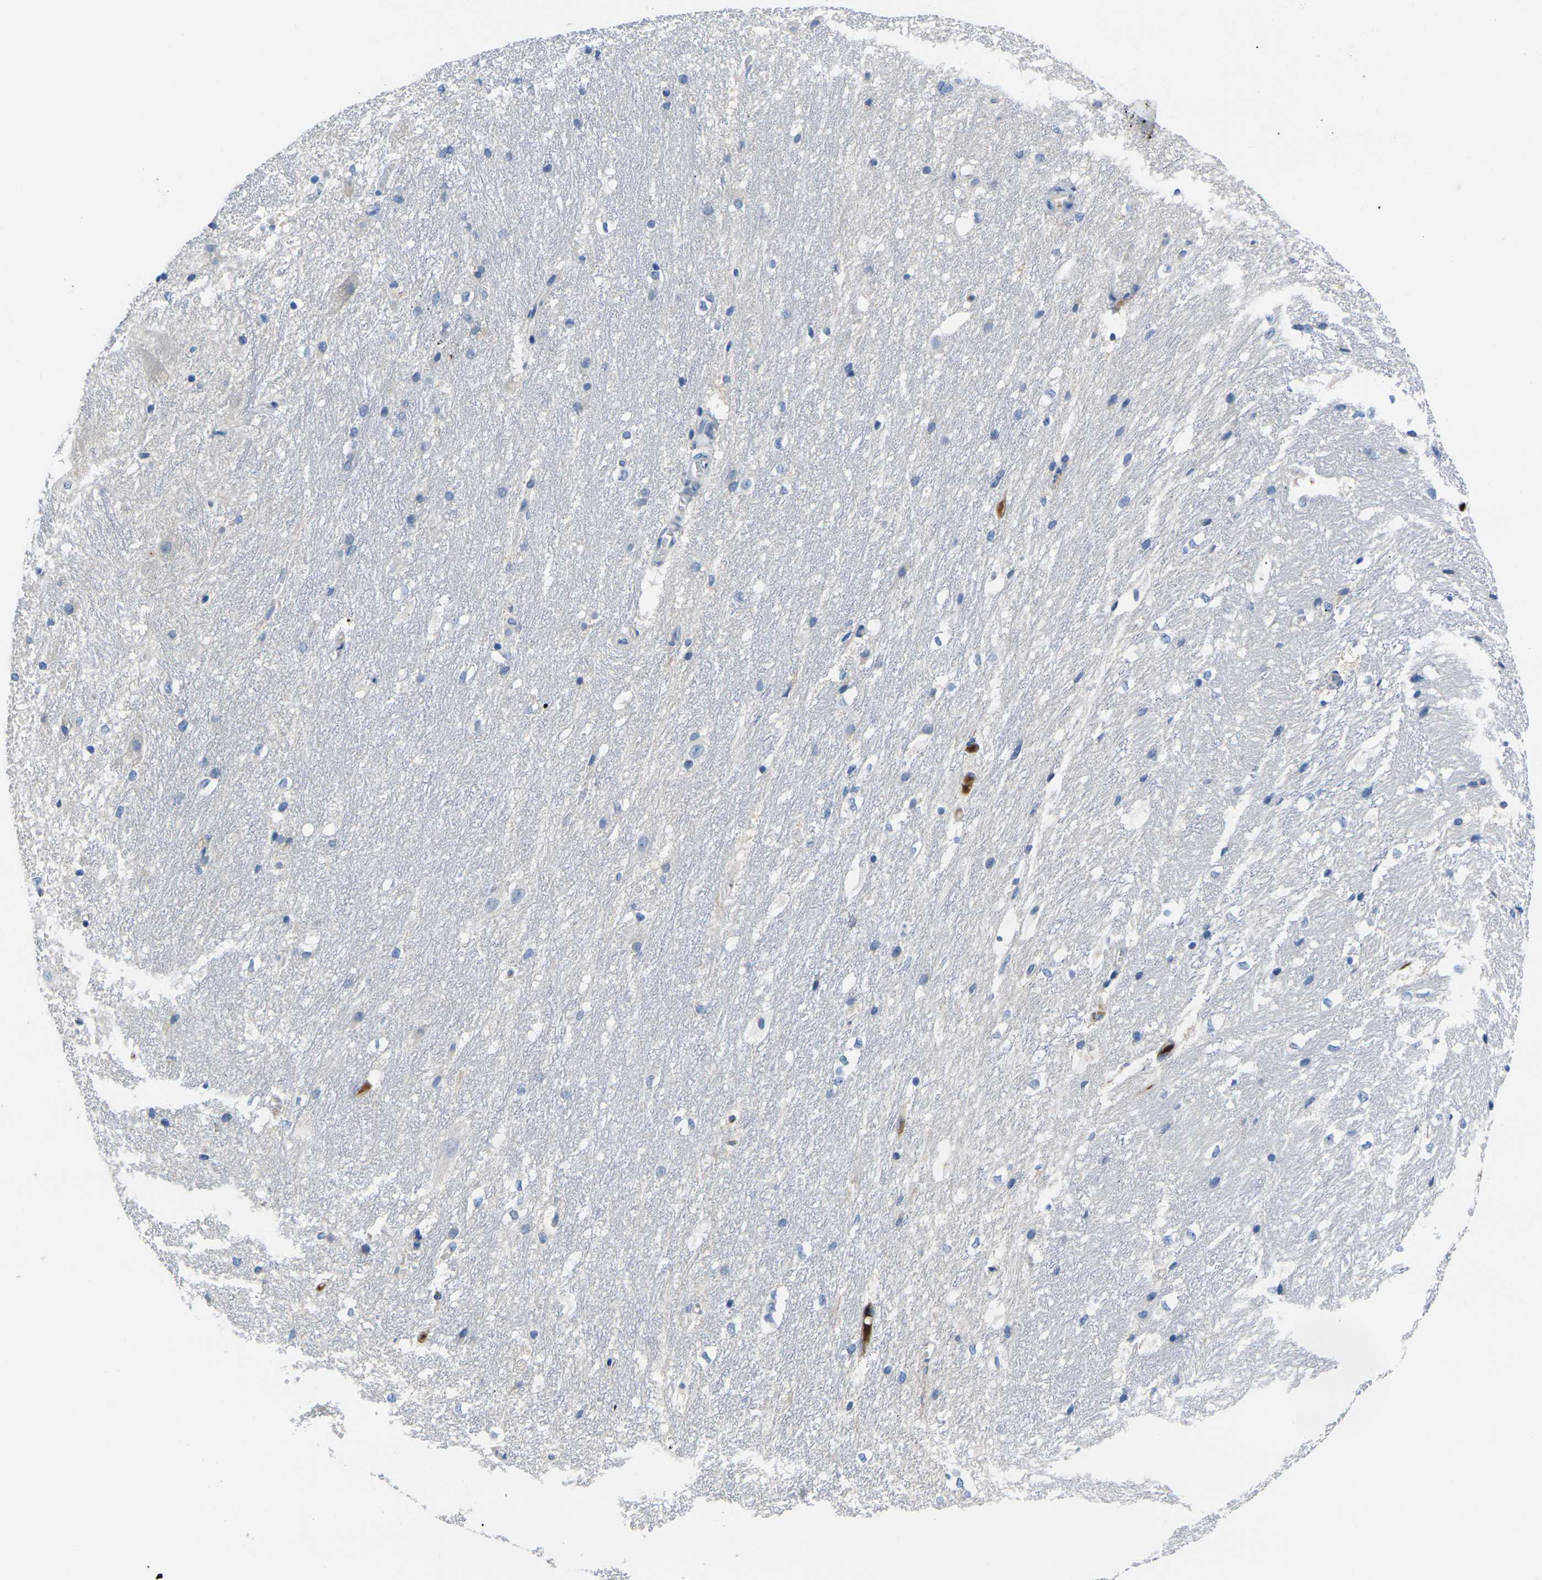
{"staining": {"intensity": "negative", "quantity": "none", "location": "none"}, "tissue": "hippocampus", "cell_type": "Glial cells", "image_type": "normal", "snomed": [{"axis": "morphology", "description": "Normal tissue, NOS"}, {"axis": "topography", "description": "Hippocampus"}], "caption": "High power microscopy image of an IHC micrograph of benign hippocampus, revealing no significant positivity in glial cells.", "gene": "GREM2", "patient": {"sex": "female", "age": 19}}